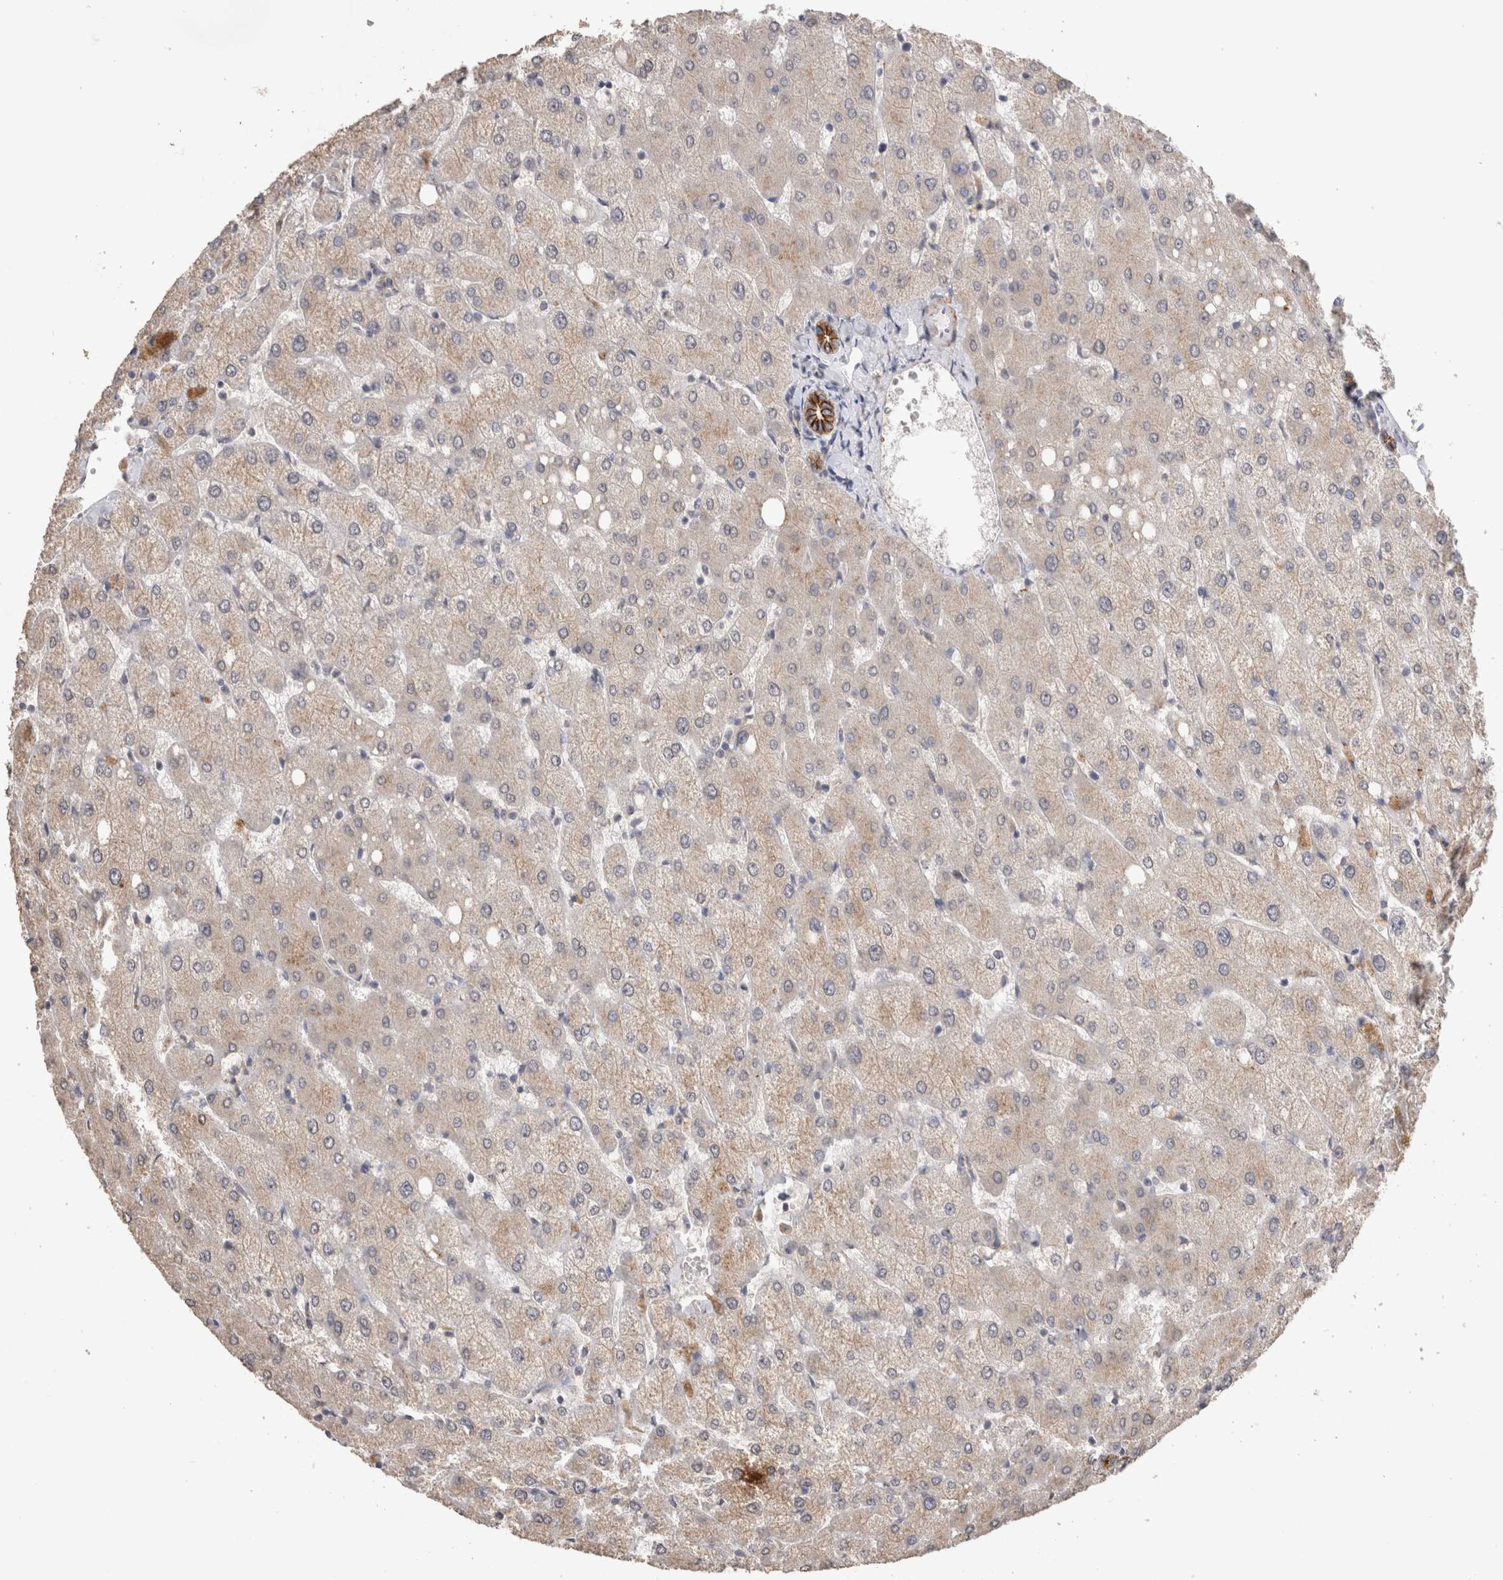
{"staining": {"intensity": "strong", "quantity": "25%-75%", "location": "cytoplasmic/membranous"}, "tissue": "liver", "cell_type": "Cholangiocytes", "image_type": "normal", "snomed": [{"axis": "morphology", "description": "Normal tissue, NOS"}, {"axis": "topography", "description": "Liver"}], "caption": "Protein analysis of unremarkable liver displays strong cytoplasmic/membranous positivity in approximately 25%-75% of cholangiocytes.", "gene": "CDH6", "patient": {"sex": "female", "age": 54}}